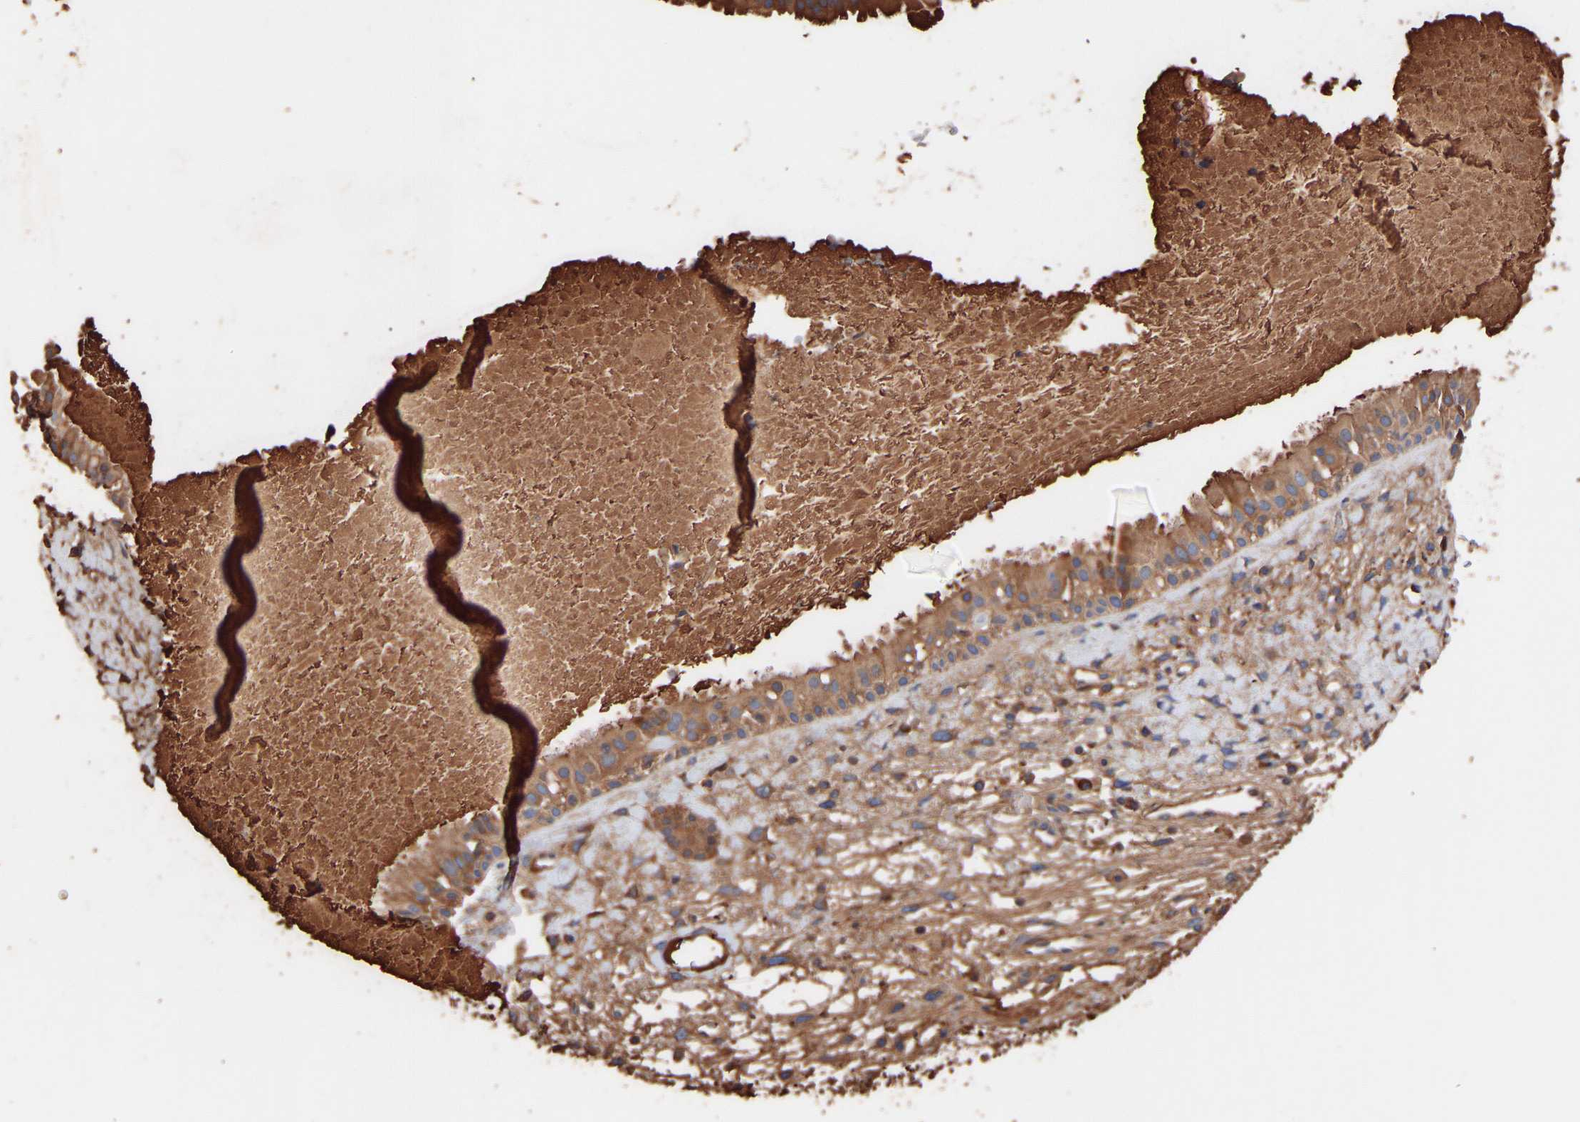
{"staining": {"intensity": "moderate", "quantity": ">75%", "location": "cytoplasmic/membranous"}, "tissue": "nasopharynx", "cell_type": "Respiratory epithelial cells", "image_type": "normal", "snomed": [{"axis": "morphology", "description": "Normal tissue, NOS"}, {"axis": "topography", "description": "Nasopharynx"}], "caption": "Immunohistochemical staining of benign nasopharynx shows moderate cytoplasmic/membranous protein positivity in approximately >75% of respiratory epithelial cells.", "gene": "TMEM268", "patient": {"sex": "male", "age": 22}}